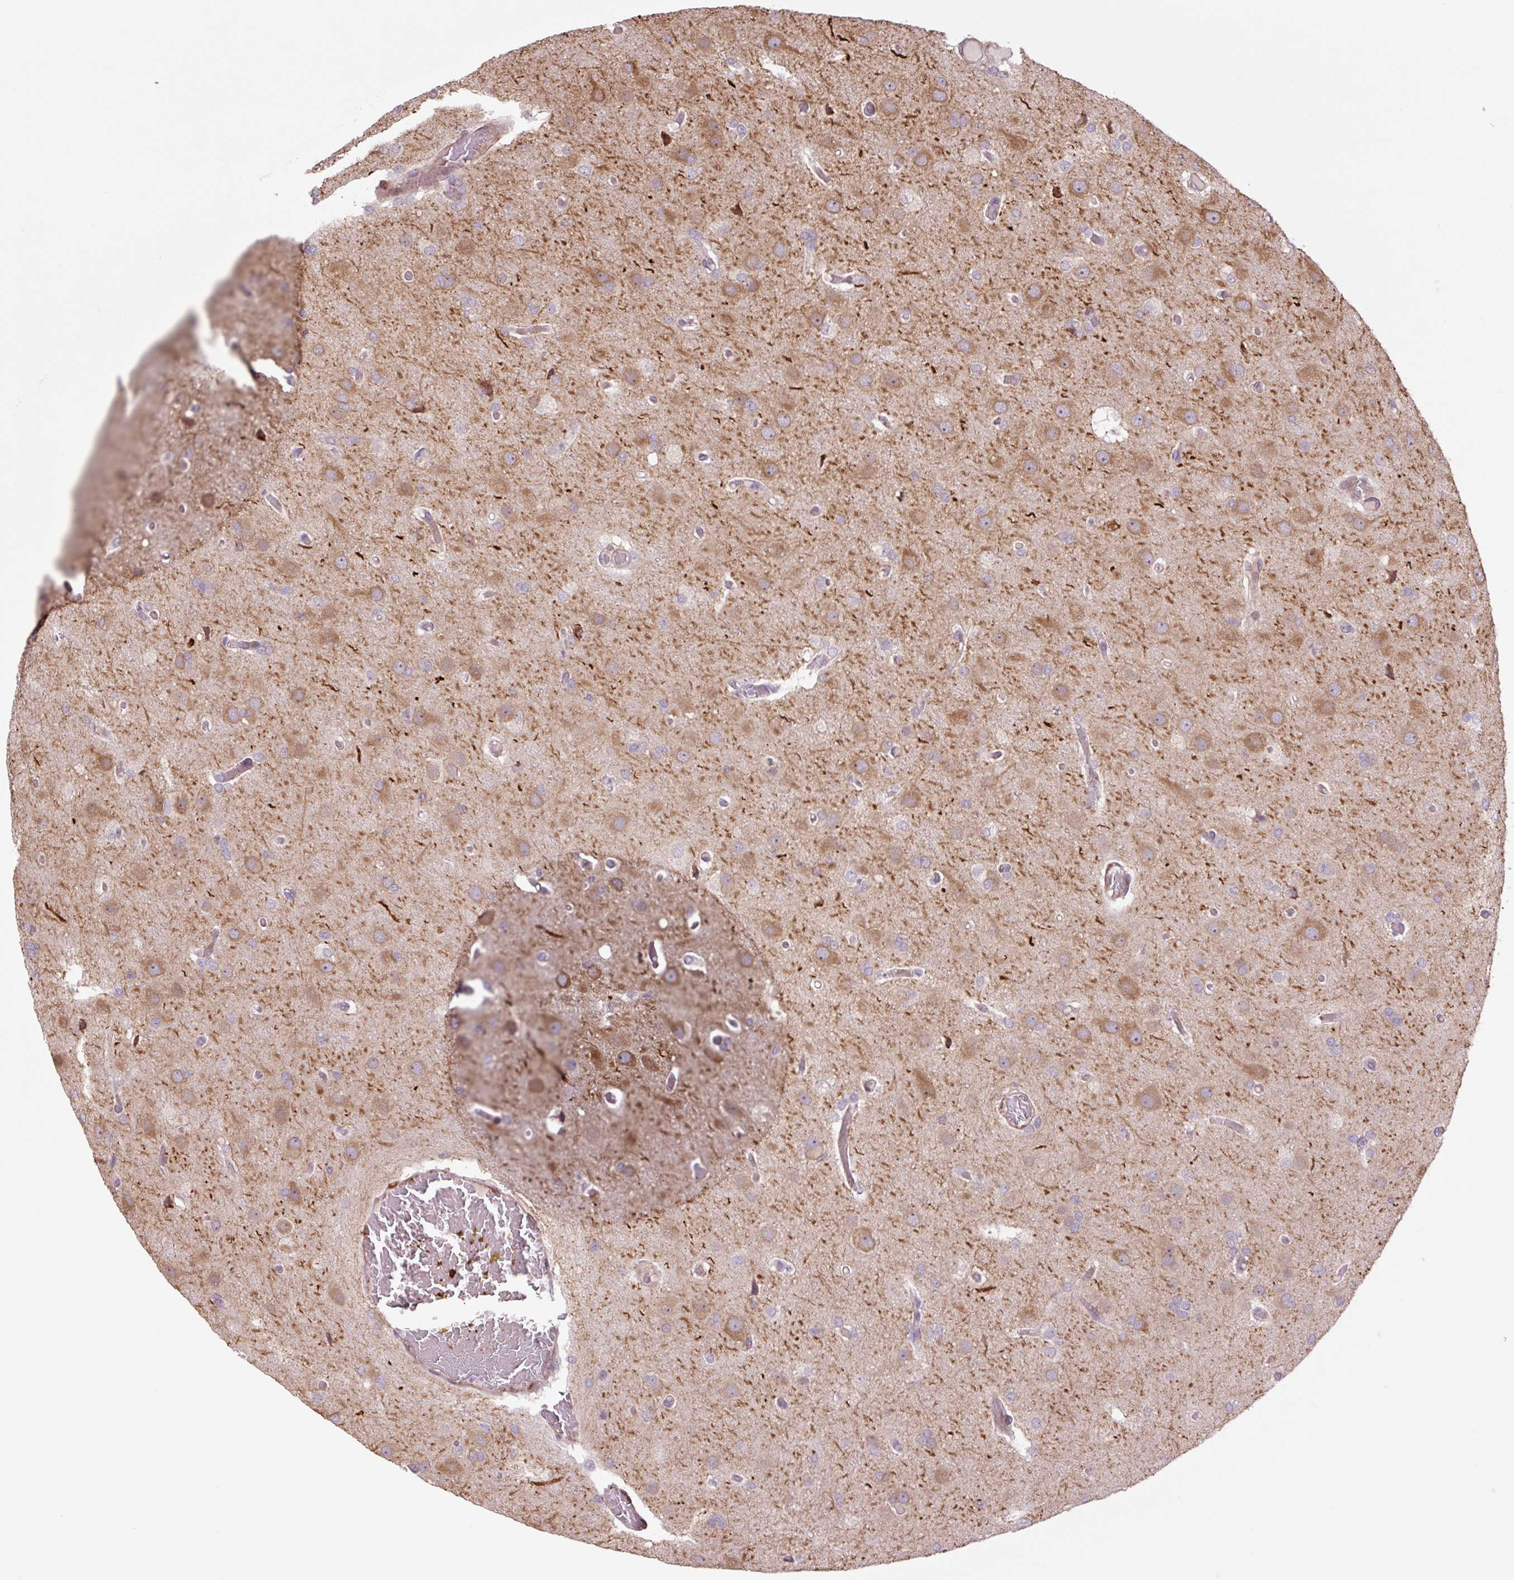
{"staining": {"intensity": "moderate", "quantity": "25%-75%", "location": "cytoplasmic/membranous"}, "tissue": "glioma", "cell_type": "Tumor cells", "image_type": "cancer", "snomed": [{"axis": "morphology", "description": "Glioma, malignant, High grade"}, {"axis": "topography", "description": "Brain"}], "caption": "Immunohistochemical staining of human glioma demonstrates medium levels of moderate cytoplasmic/membranous protein positivity in about 25%-75% of tumor cells.", "gene": "PLA2G4A", "patient": {"sex": "female", "age": 74}}